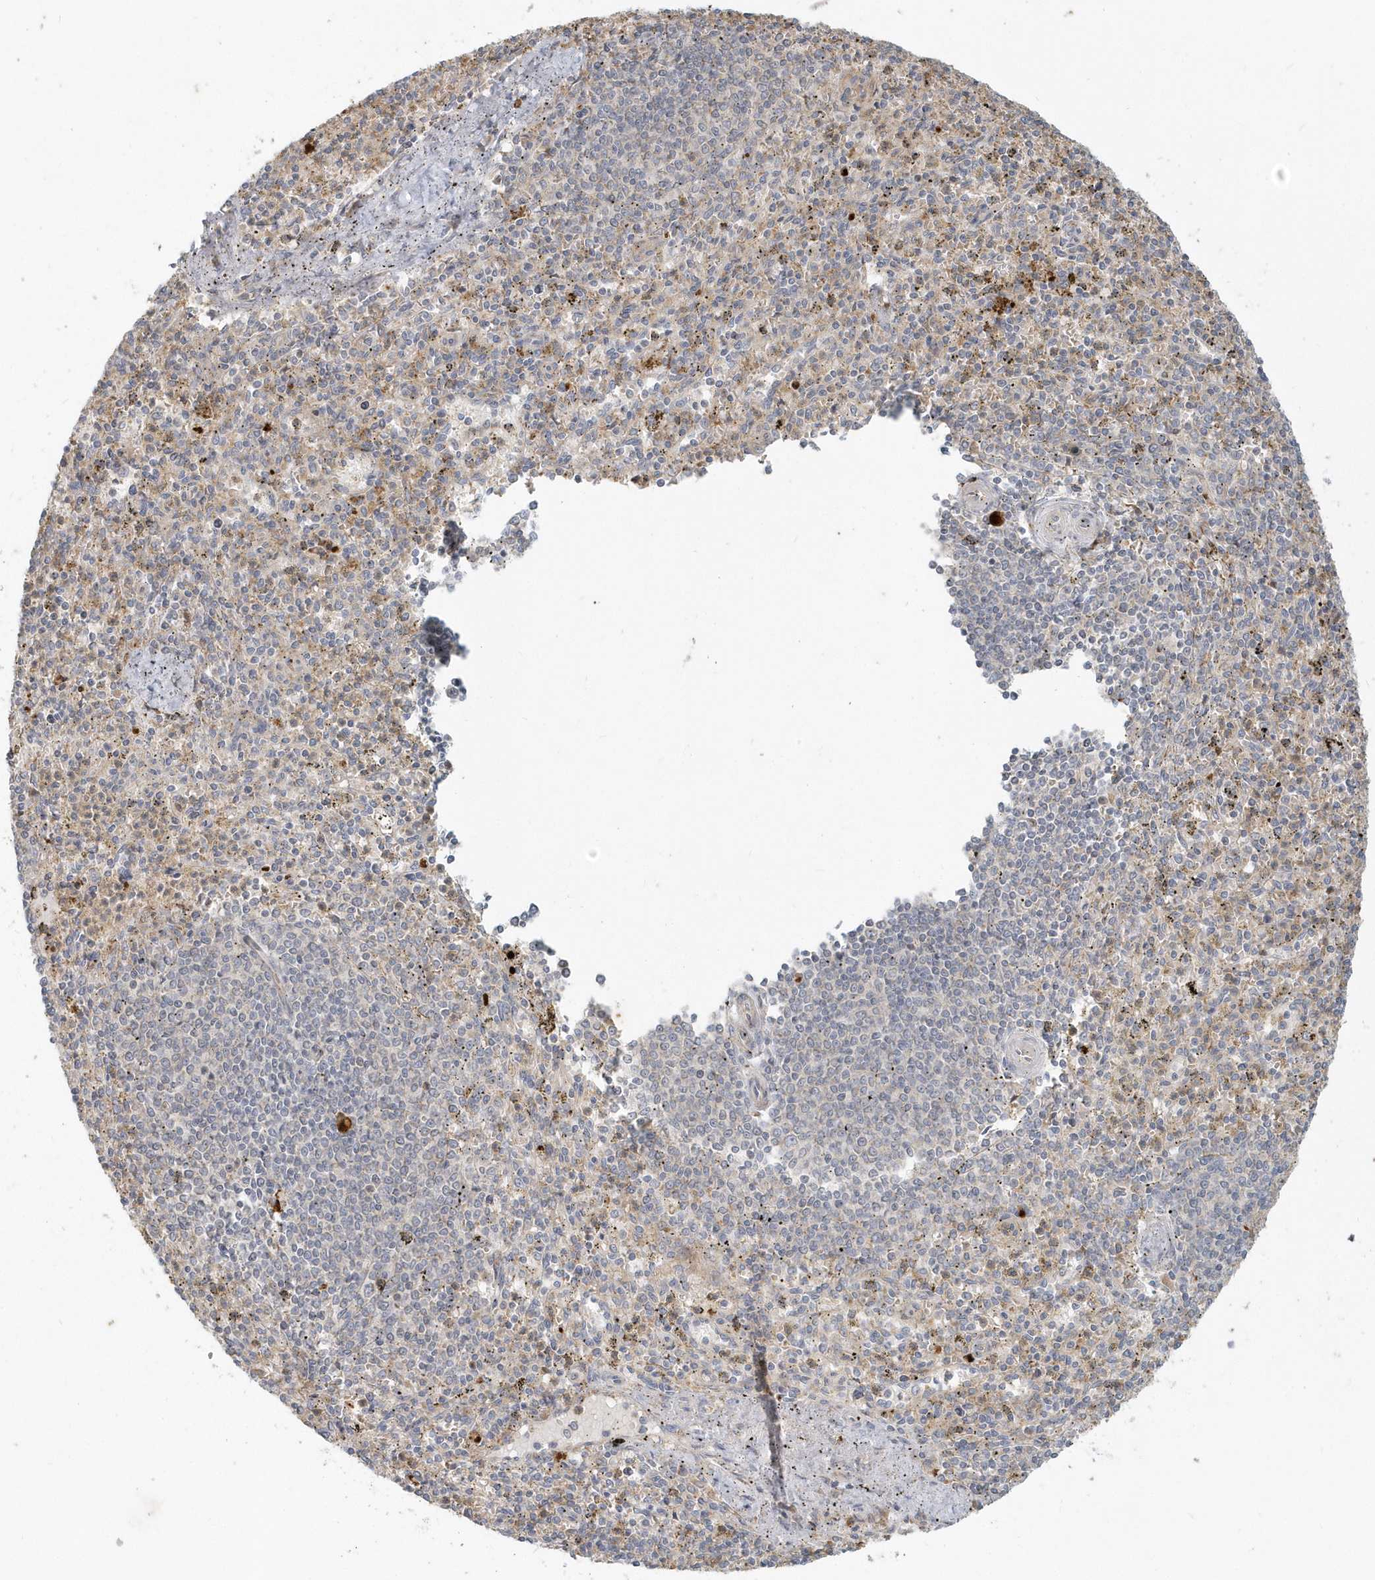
{"staining": {"intensity": "weak", "quantity": "<25%", "location": "cytoplasmic/membranous"}, "tissue": "spleen", "cell_type": "Cells in red pulp", "image_type": "normal", "snomed": [{"axis": "morphology", "description": "Normal tissue, NOS"}, {"axis": "topography", "description": "Spleen"}], "caption": "This is an IHC histopathology image of unremarkable human spleen. There is no positivity in cells in red pulp.", "gene": "NAPB", "patient": {"sex": "male", "age": 72}}